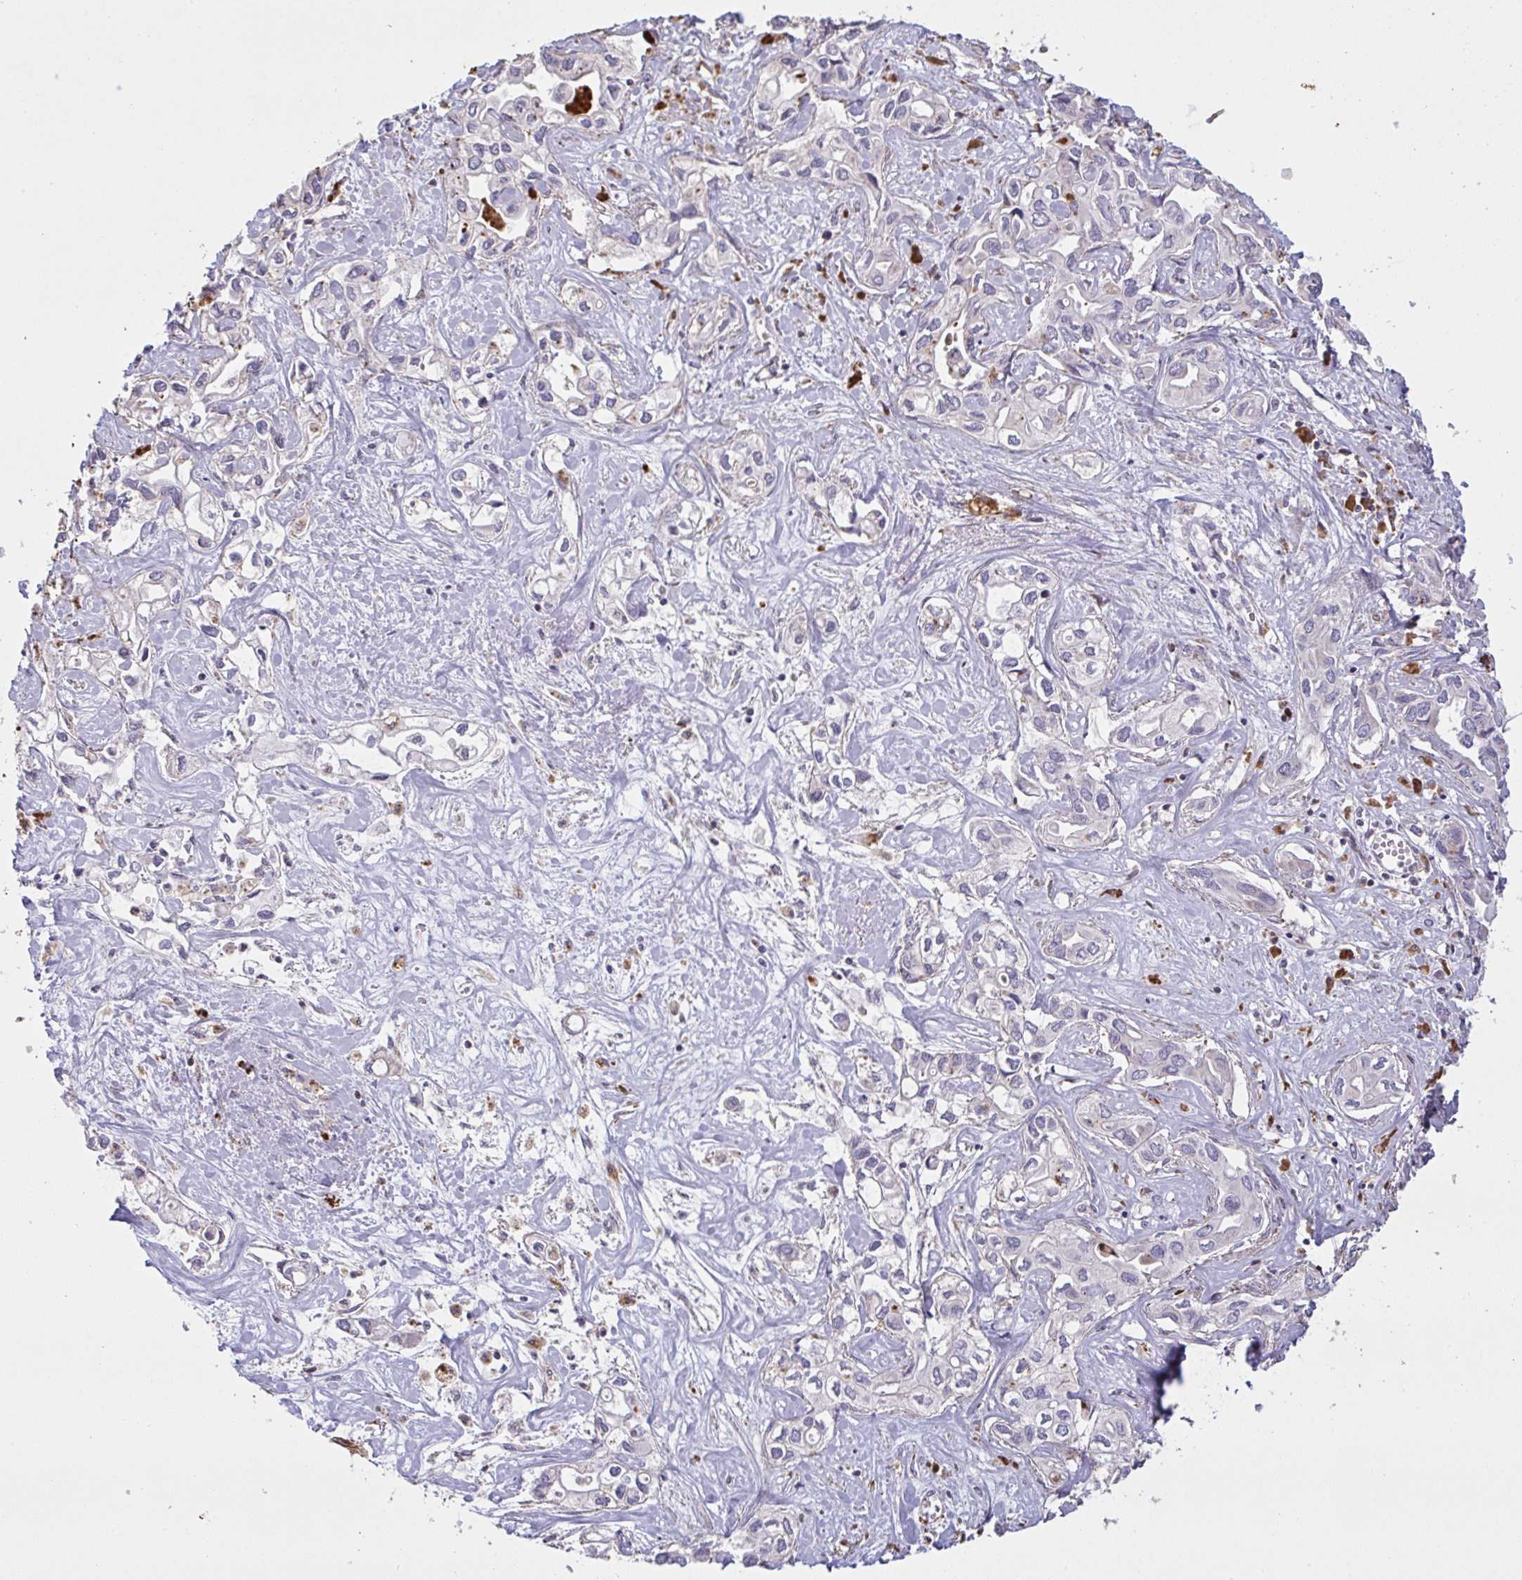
{"staining": {"intensity": "negative", "quantity": "none", "location": "none"}, "tissue": "liver cancer", "cell_type": "Tumor cells", "image_type": "cancer", "snomed": [{"axis": "morphology", "description": "Cholangiocarcinoma"}, {"axis": "topography", "description": "Liver"}], "caption": "This is an immunohistochemistry photomicrograph of liver cholangiocarcinoma. There is no expression in tumor cells.", "gene": "MICOS10", "patient": {"sex": "female", "age": 64}}